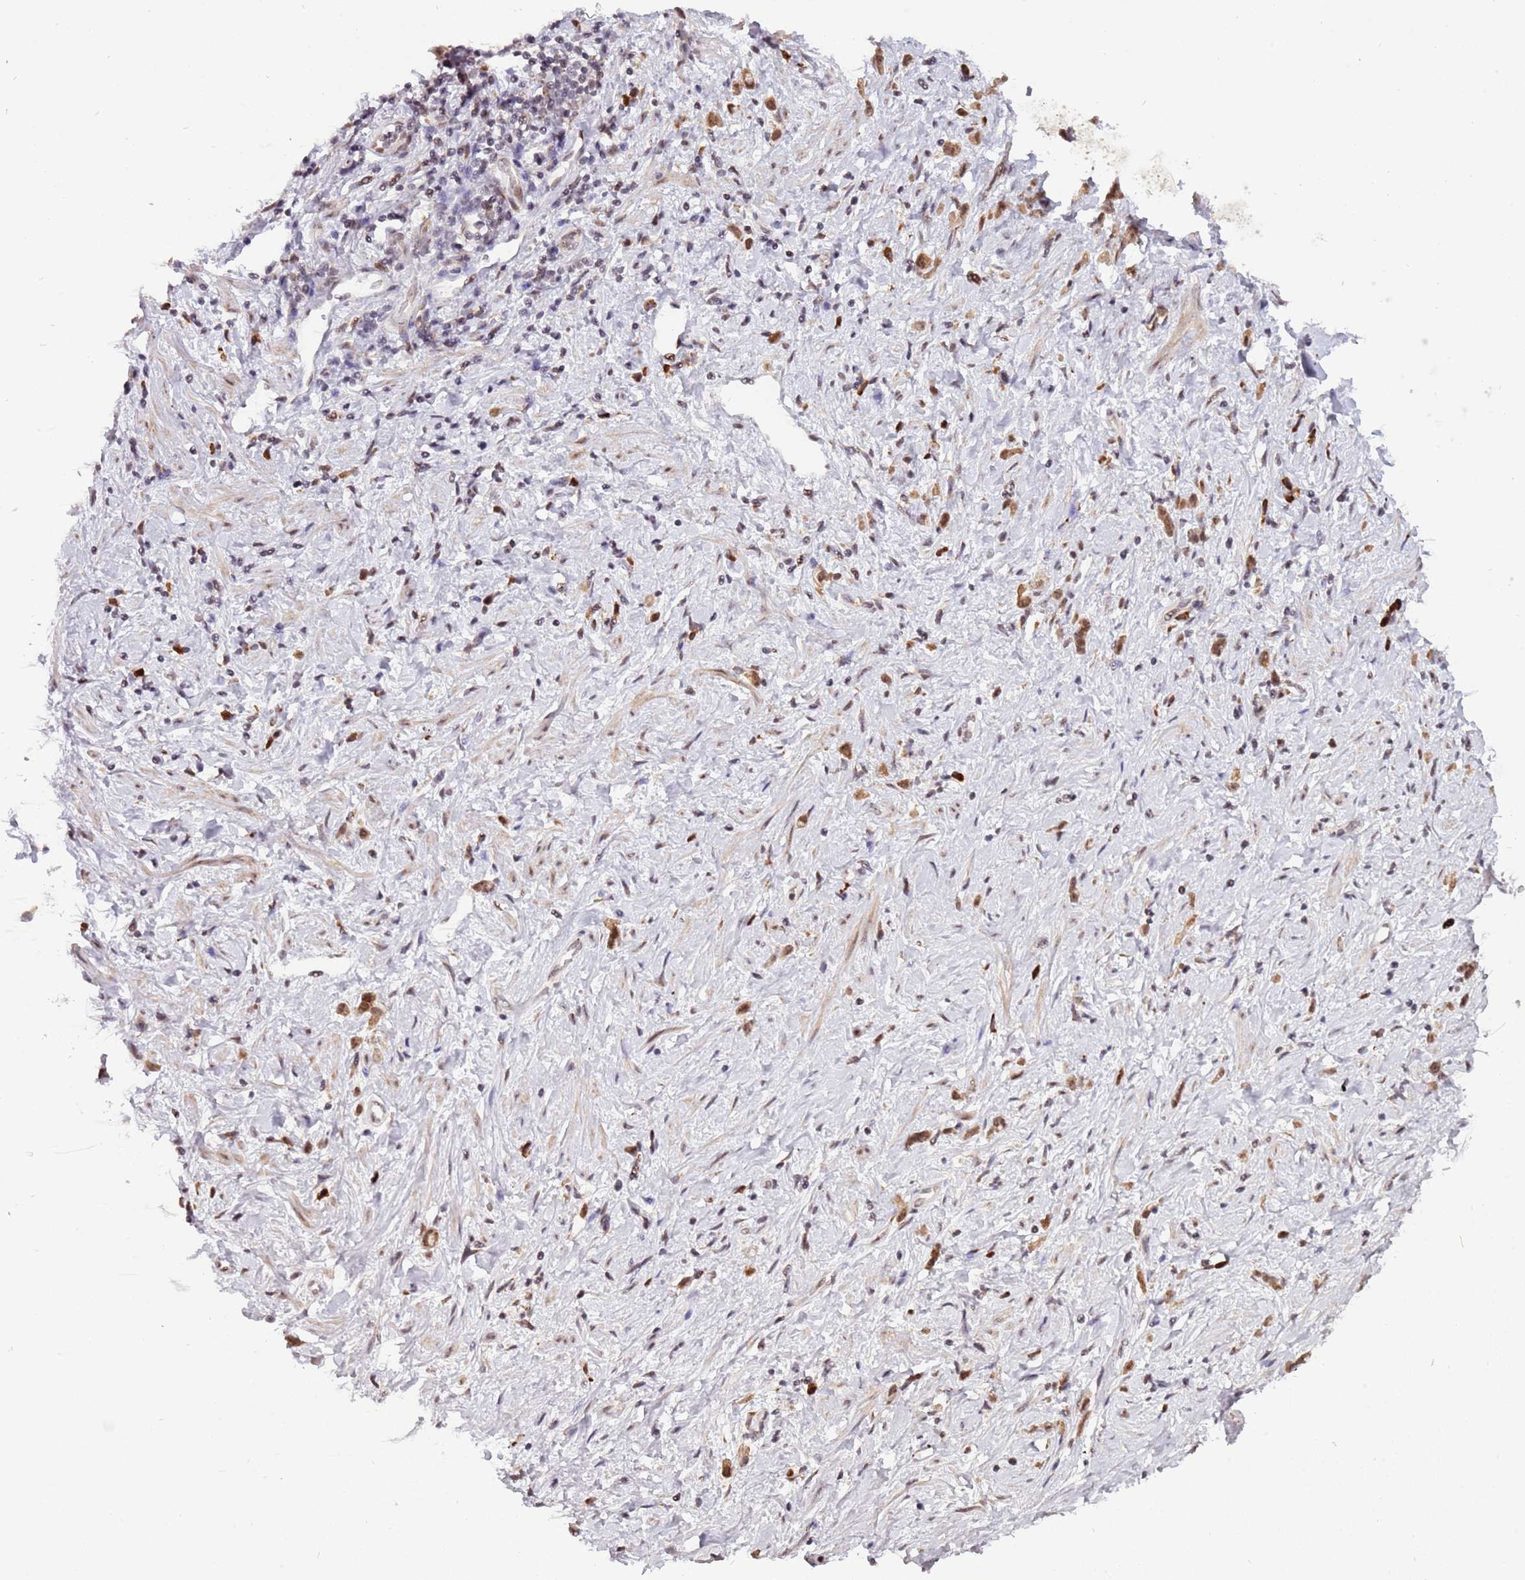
{"staining": {"intensity": "moderate", "quantity": "25%-75%", "location": "nuclear"}, "tissue": "stomach cancer", "cell_type": "Tumor cells", "image_type": "cancer", "snomed": [{"axis": "morphology", "description": "Adenocarcinoma, NOS"}, {"axis": "topography", "description": "Stomach"}], "caption": "This histopathology image demonstrates IHC staining of human stomach cancer (adenocarcinoma), with medium moderate nuclear staining in approximately 25%-75% of tumor cells.", "gene": "BARD1", "patient": {"sex": "female", "age": 60}}